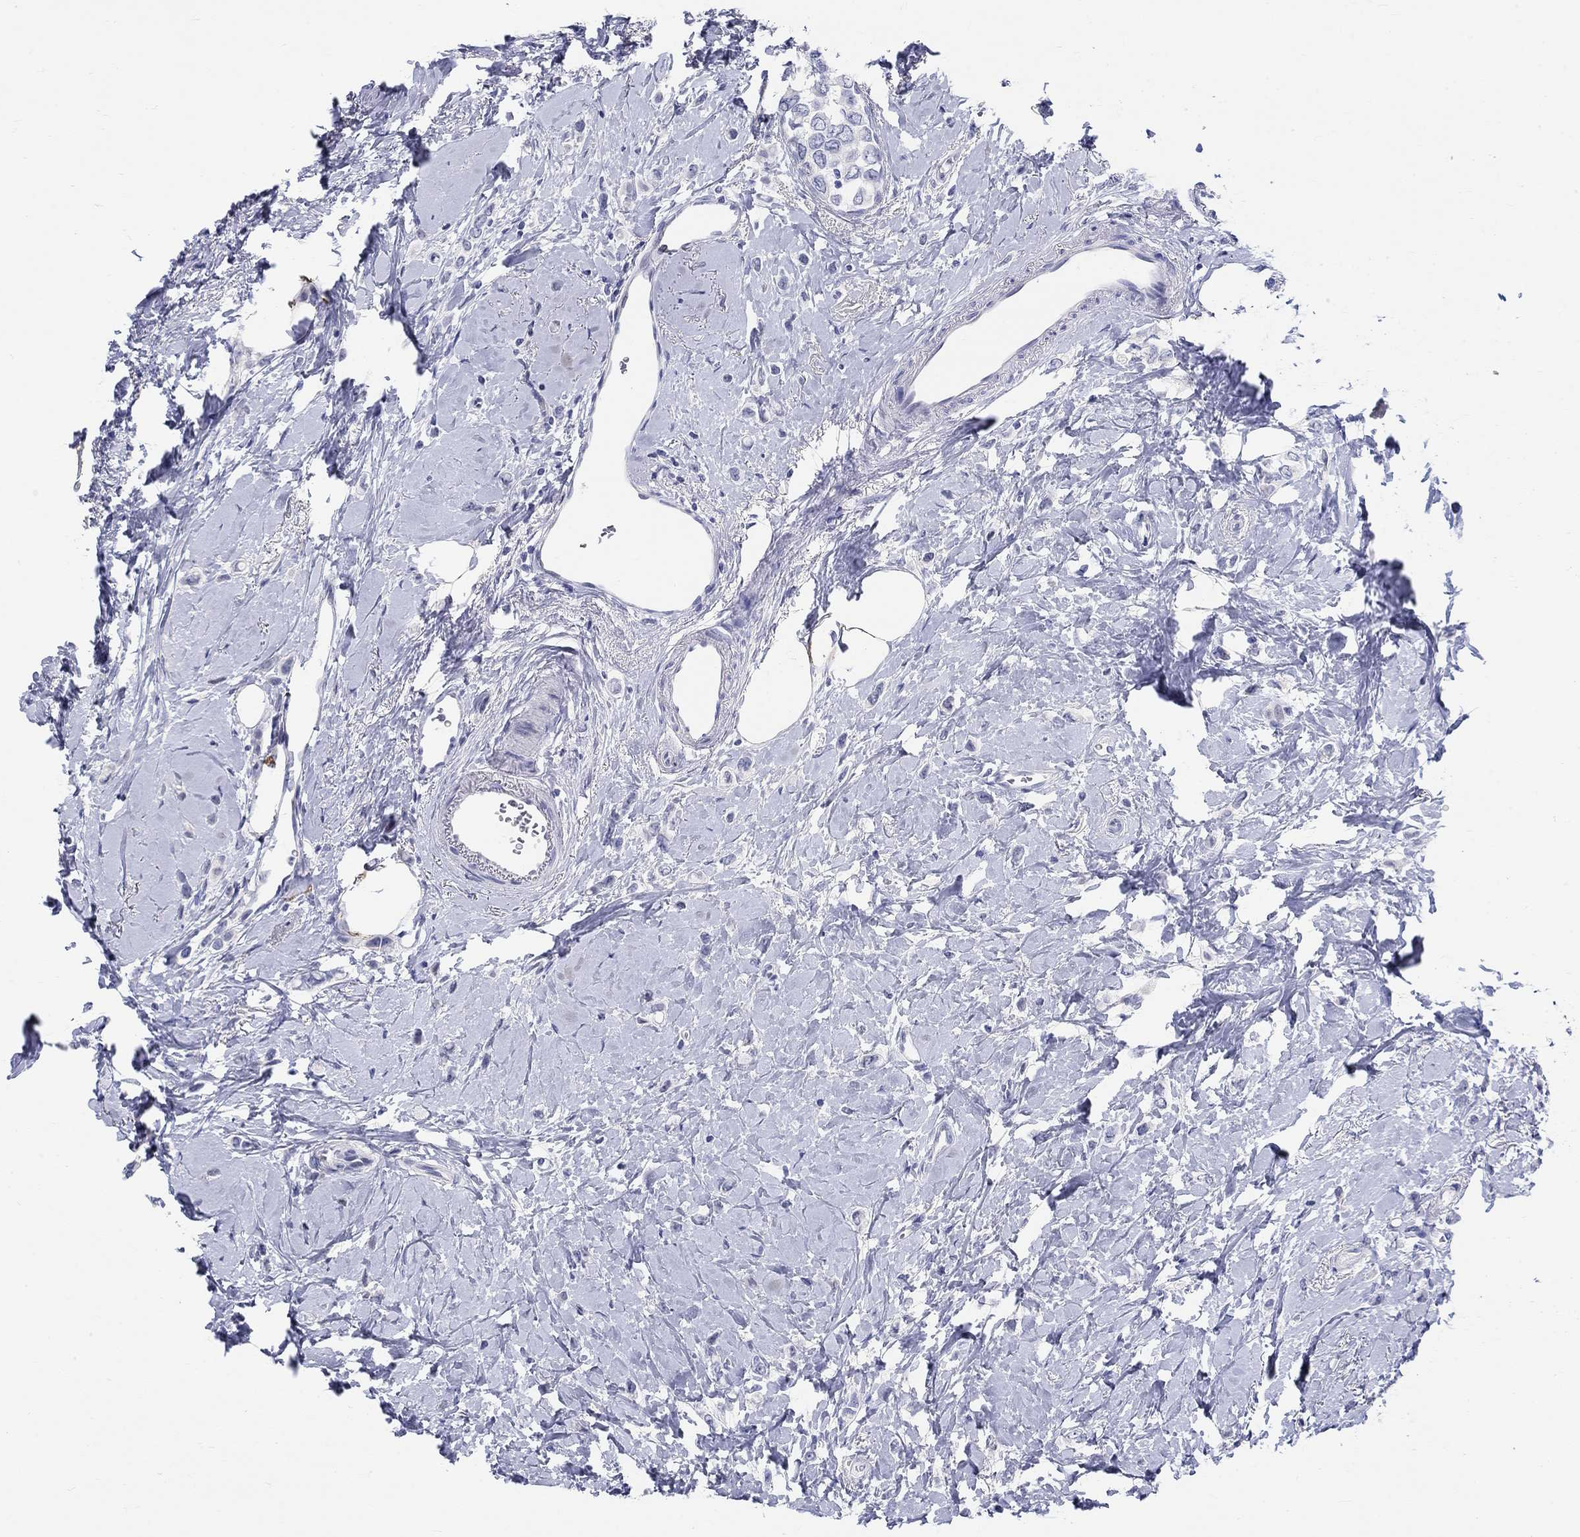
{"staining": {"intensity": "negative", "quantity": "none", "location": "none"}, "tissue": "breast cancer", "cell_type": "Tumor cells", "image_type": "cancer", "snomed": [{"axis": "morphology", "description": "Lobular carcinoma"}, {"axis": "topography", "description": "Breast"}], "caption": "Lobular carcinoma (breast) stained for a protein using IHC displays no positivity tumor cells.", "gene": "CRYGS", "patient": {"sex": "female", "age": 66}}